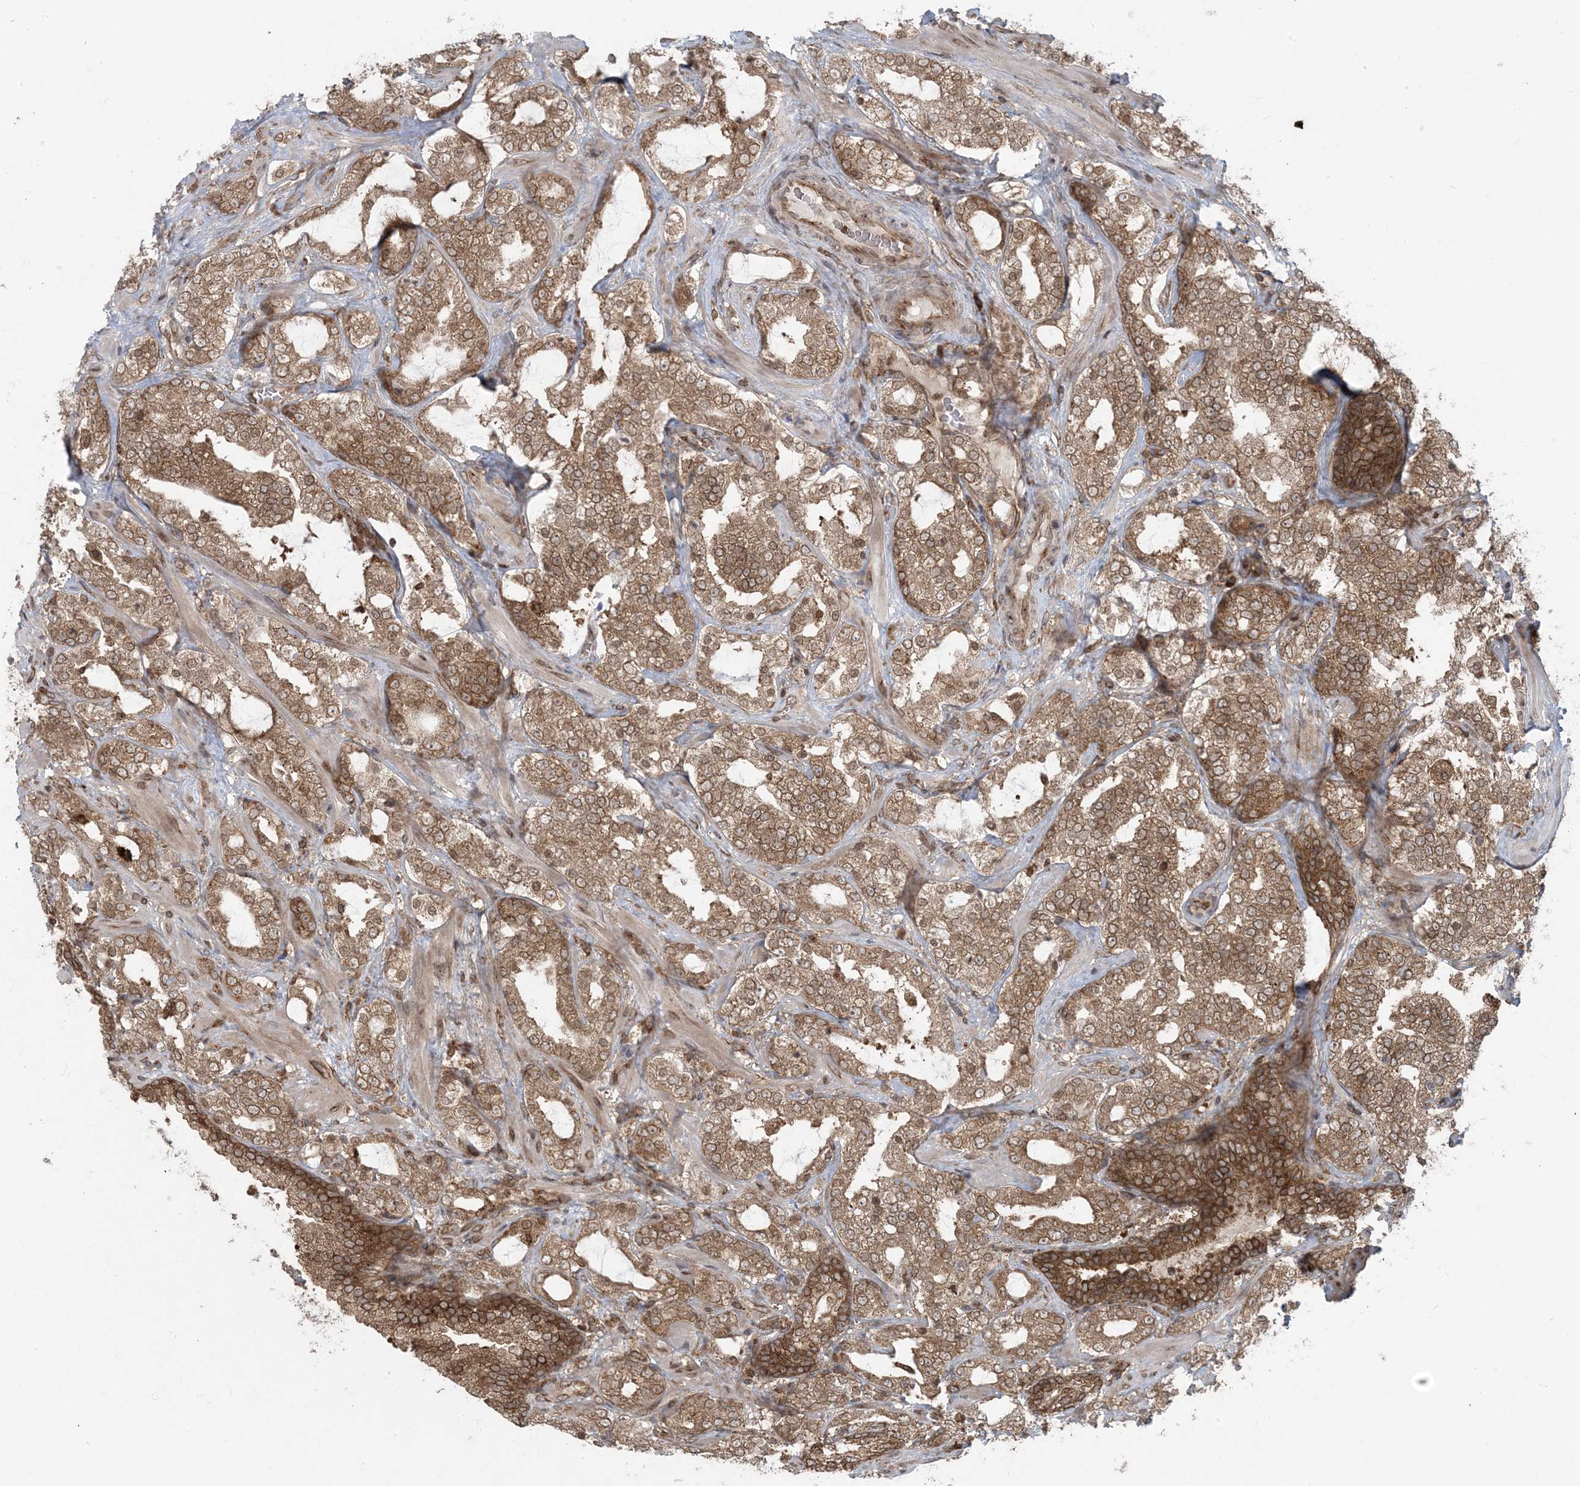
{"staining": {"intensity": "moderate", "quantity": ">75%", "location": "cytoplasmic/membranous"}, "tissue": "prostate cancer", "cell_type": "Tumor cells", "image_type": "cancer", "snomed": [{"axis": "morphology", "description": "Adenocarcinoma, High grade"}, {"axis": "topography", "description": "Prostate"}], "caption": "IHC (DAB (3,3'-diaminobenzidine)) staining of prostate cancer (high-grade adenocarcinoma) displays moderate cytoplasmic/membranous protein positivity in approximately >75% of tumor cells. Immunohistochemistry (ihc) stains the protein of interest in brown and the nuclei are stained blue.", "gene": "DDX19B", "patient": {"sex": "male", "age": 64}}